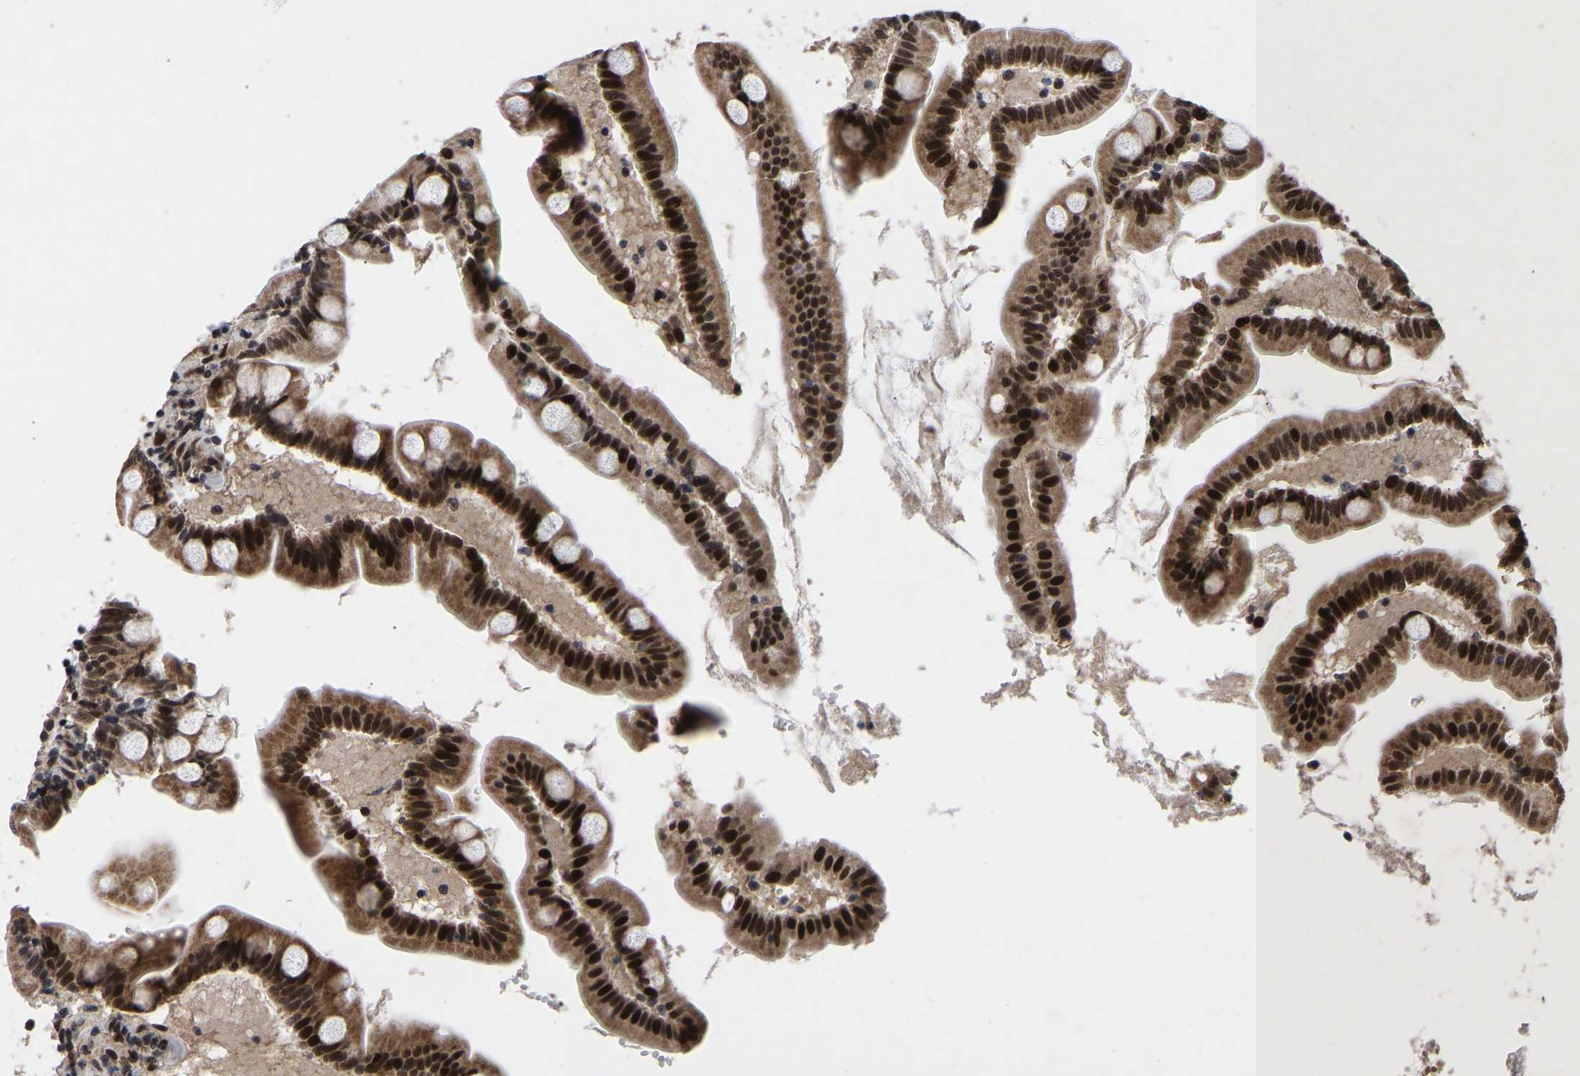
{"staining": {"intensity": "strong", "quantity": ">75%", "location": "cytoplasmic/membranous,nuclear"}, "tissue": "small intestine", "cell_type": "Glandular cells", "image_type": "normal", "snomed": [{"axis": "morphology", "description": "Normal tissue, NOS"}, {"axis": "topography", "description": "Small intestine"}], "caption": "Protein staining of unremarkable small intestine shows strong cytoplasmic/membranous,nuclear staining in about >75% of glandular cells.", "gene": "JUNB", "patient": {"sex": "female", "age": 56}}